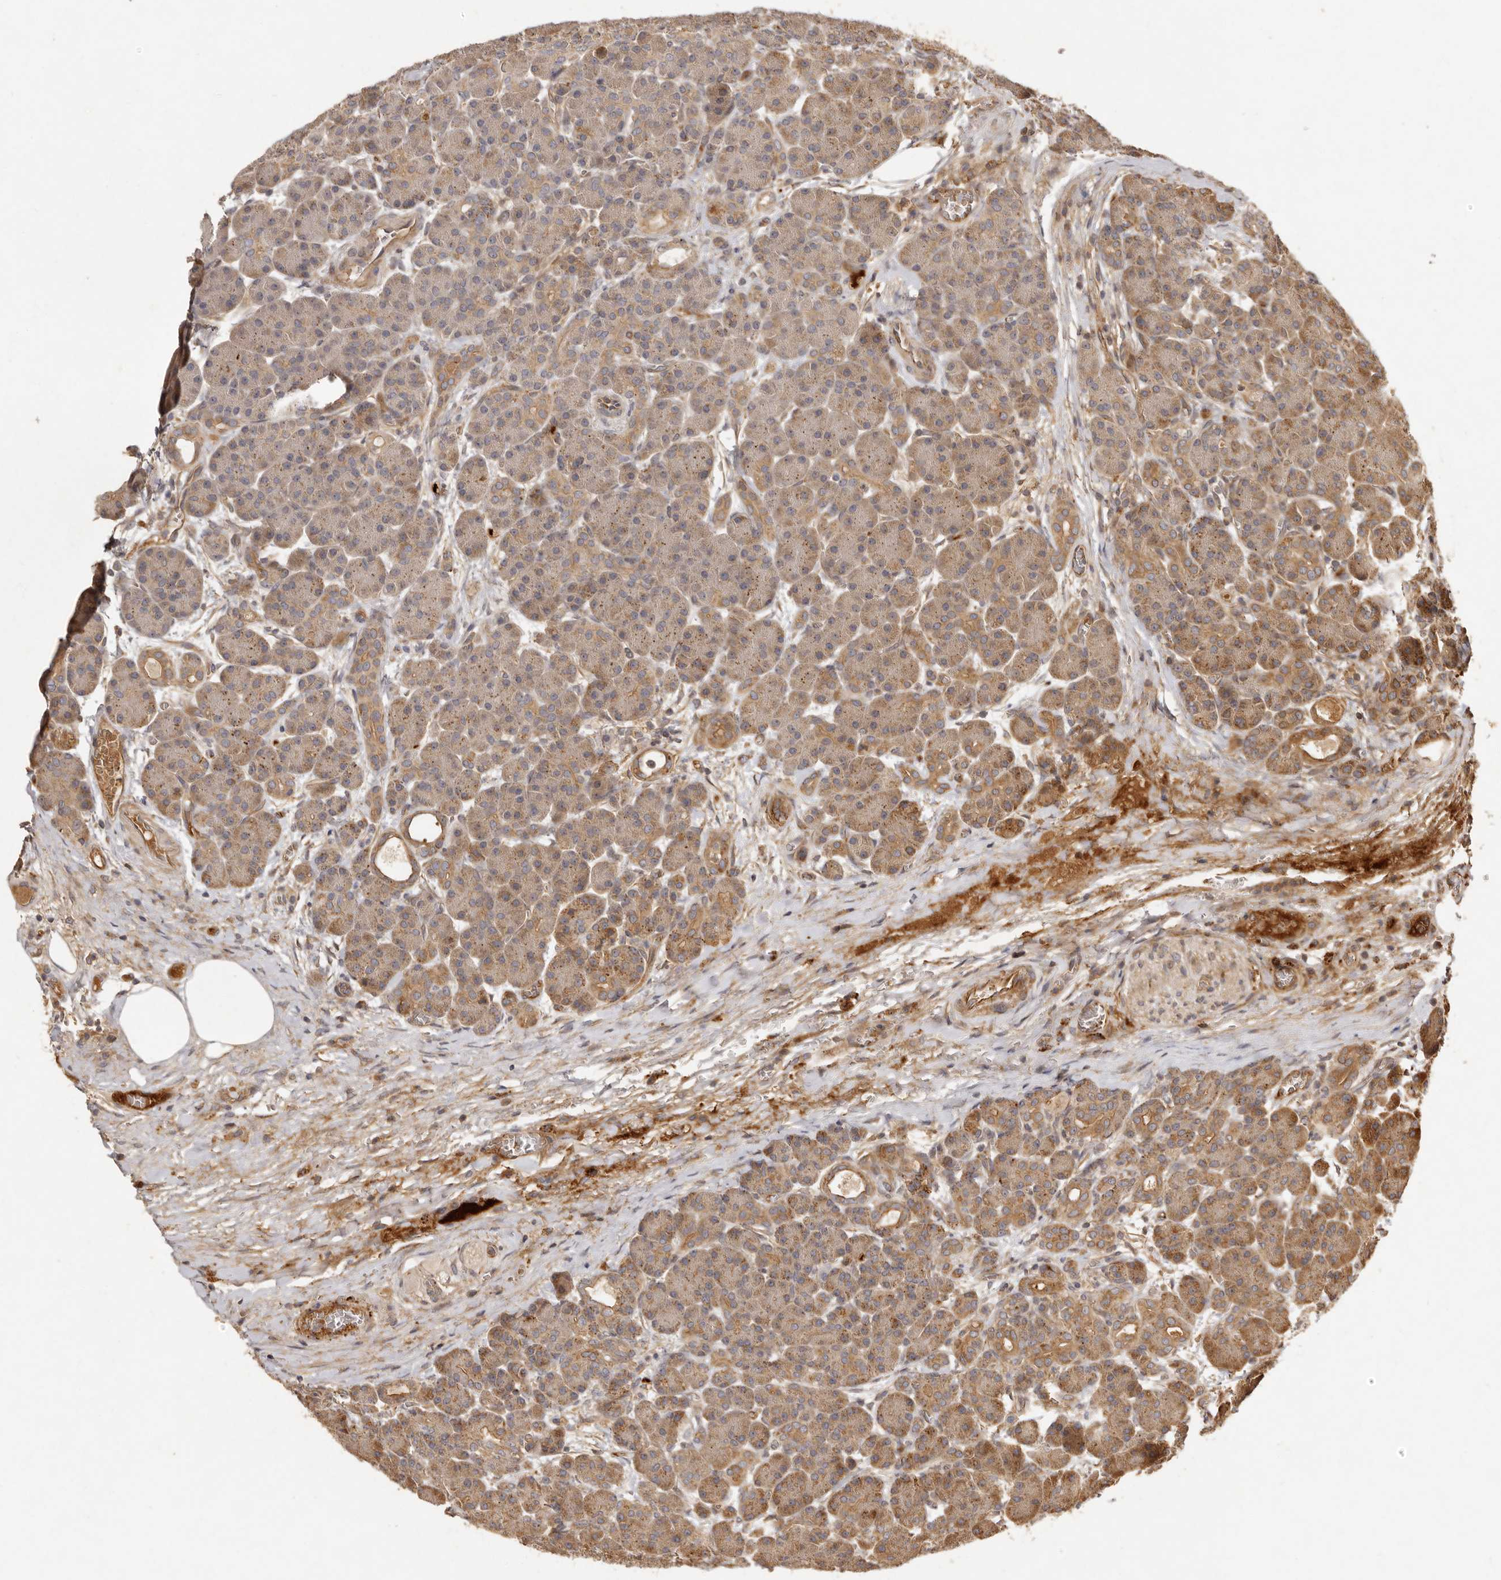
{"staining": {"intensity": "moderate", "quantity": ">75%", "location": "cytoplasmic/membranous"}, "tissue": "pancreas", "cell_type": "Exocrine glandular cells", "image_type": "normal", "snomed": [{"axis": "morphology", "description": "Normal tissue, NOS"}, {"axis": "topography", "description": "Pancreas"}], "caption": "Pancreas stained for a protein exhibits moderate cytoplasmic/membranous positivity in exocrine glandular cells.", "gene": "SEMA3A", "patient": {"sex": "male", "age": 63}}